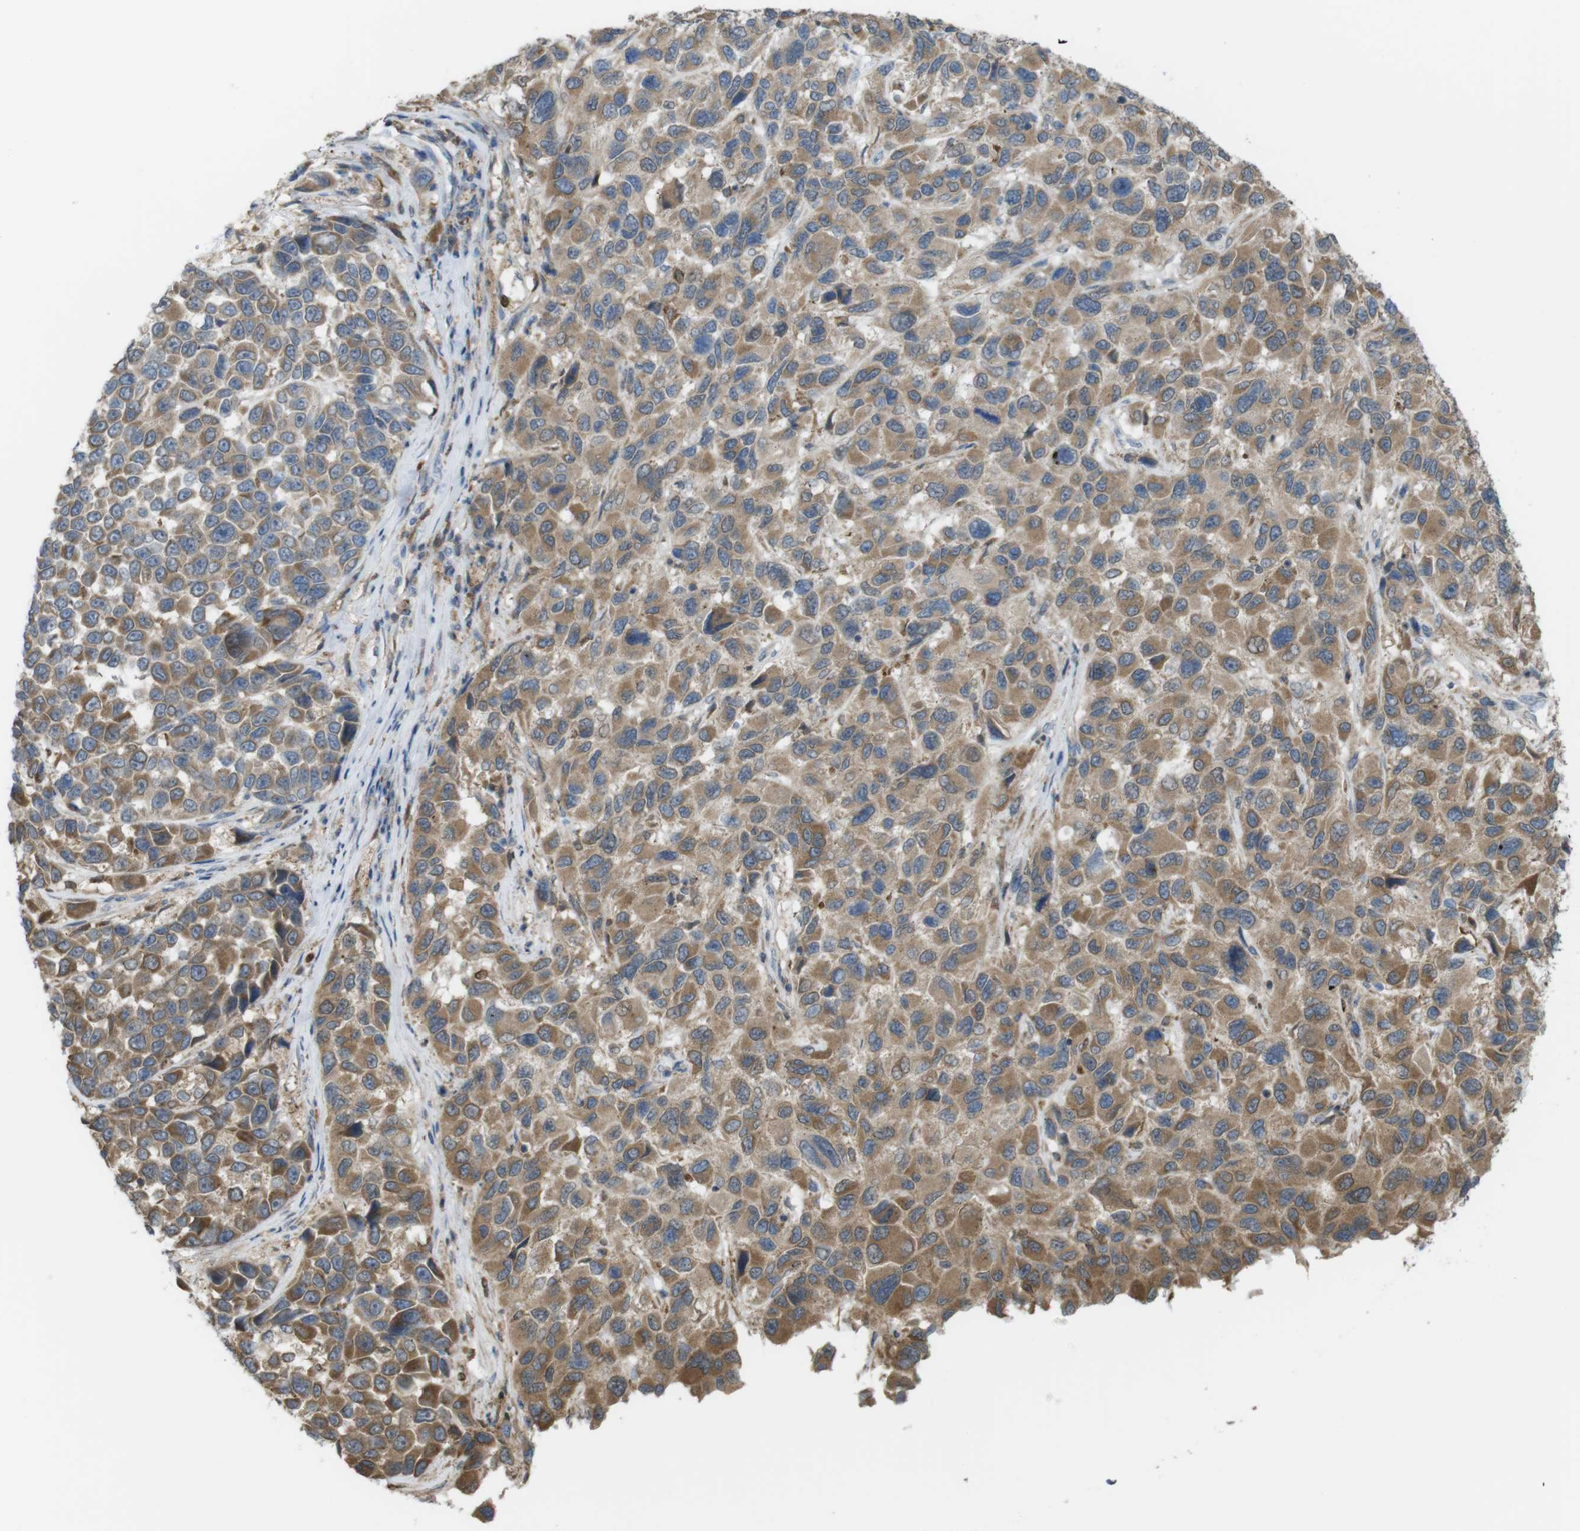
{"staining": {"intensity": "moderate", "quantity": ">75%", "location": "cytoplasmic/membranous"}, "tissue": "melanoma", "cell_type": "Tumor cells", "image_type": "cancer", "snomed": [{"axis": "morphology", "description": "Malignant melanoma, NOS"}, {"axis": "topography", "description": "Skin"}], "caption": "The immunohistochemical stain highlights moderate cytoplasmic/membranous positivity in tumor cells of malignant melanoma tissue.", "gene": "PRKCD", "patient": {"sex": "male", "age": 53}}